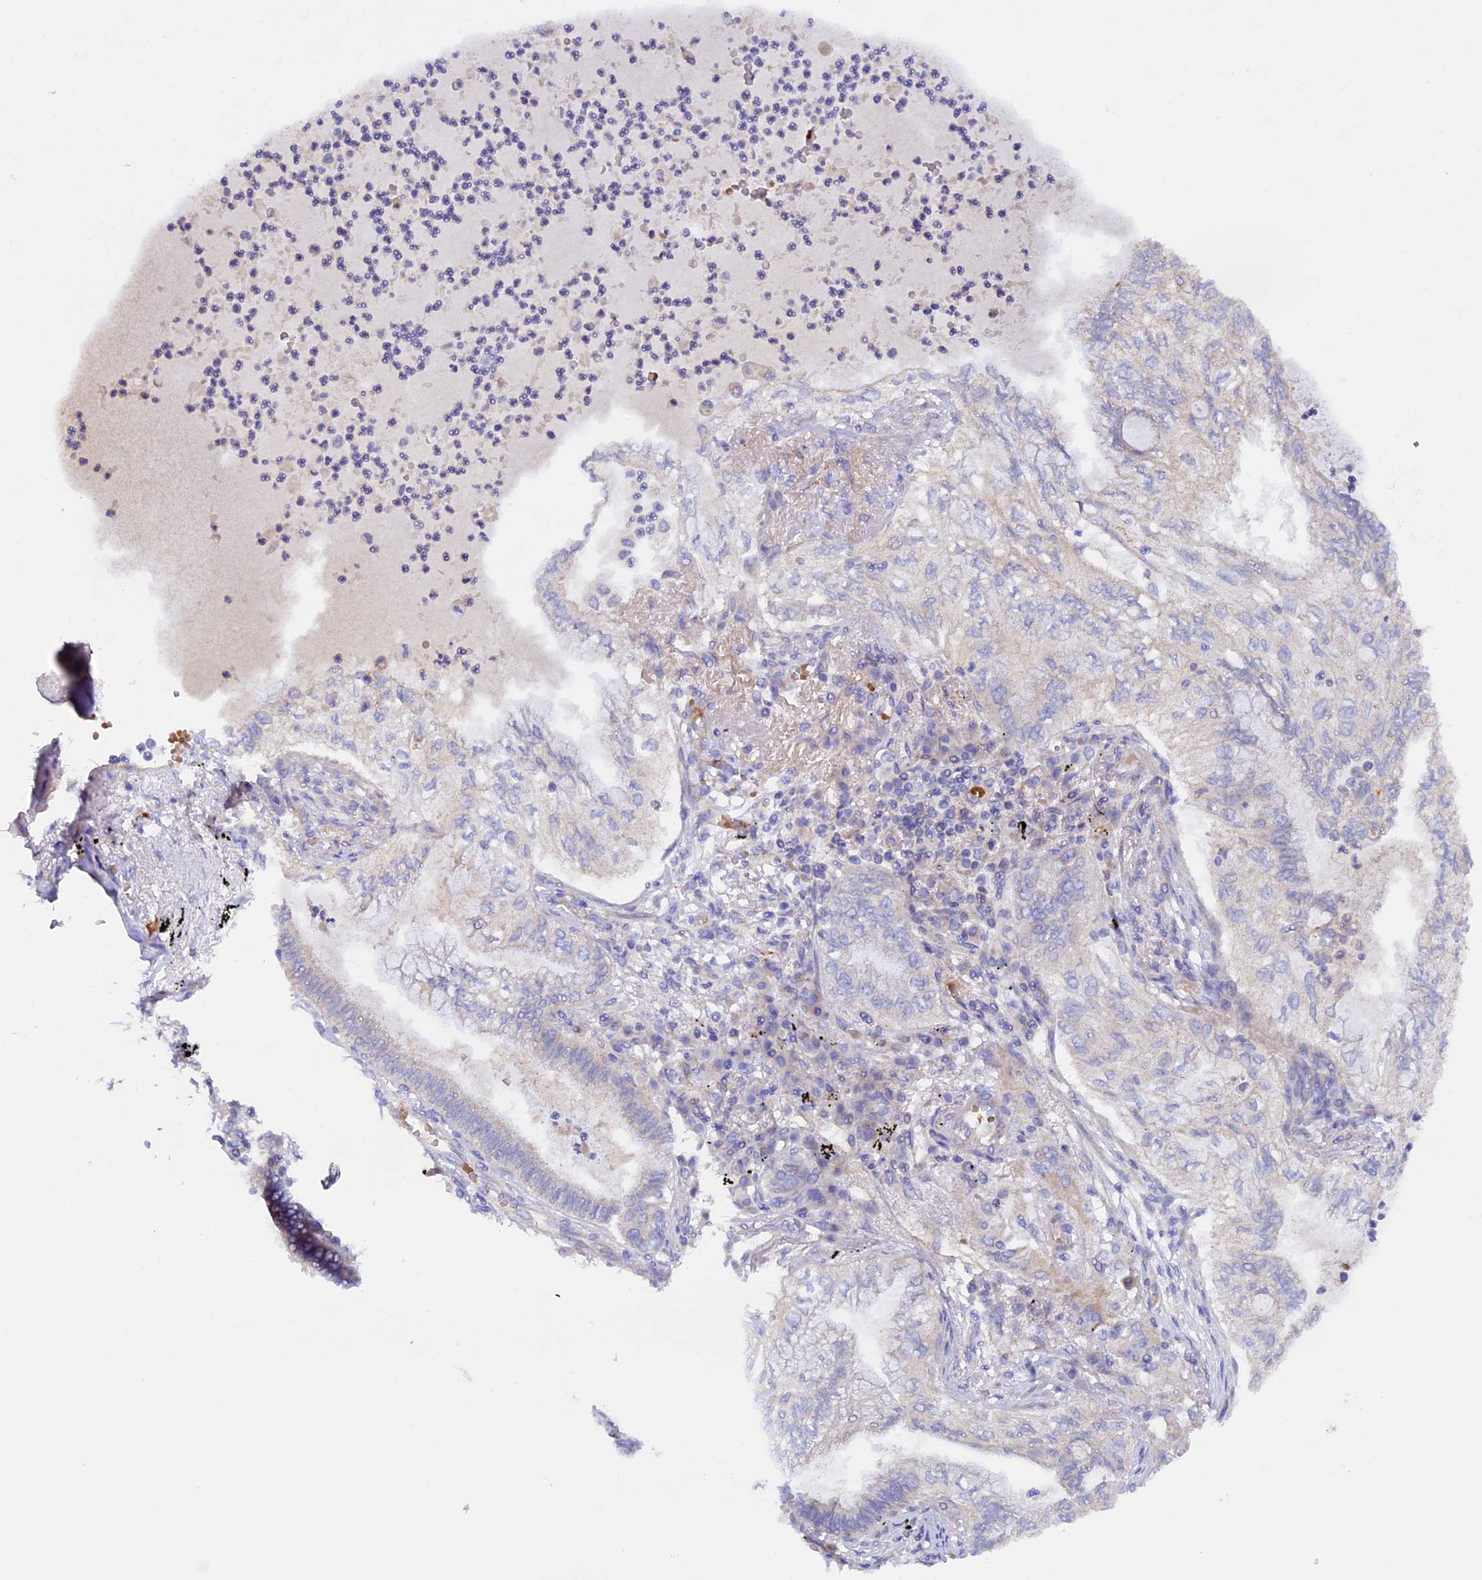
{"staining": {"intensity": "negative", "quantity": "none", "location": "none"}, "tissue": "lung cancer", "cell_type": "Tumor cells", "image_type": "cancer", "snomed": [{"axis": "morphology", "description": "Adenocarcinoma, NOS"}, {"axis": "topography", "description": "Lung"}], "caption": "Immunohistochemical staining of human adenocarcinoma (lung) displays no significant positivity in tumor cells. (Stains: DAB immunohistochemistry (IHC) with hematoxylin counter stain, Microscopy: brightfield microscopy at high magnification).", "gene": "DUS3L", "patient": {"sex": "female", "age": 70}}